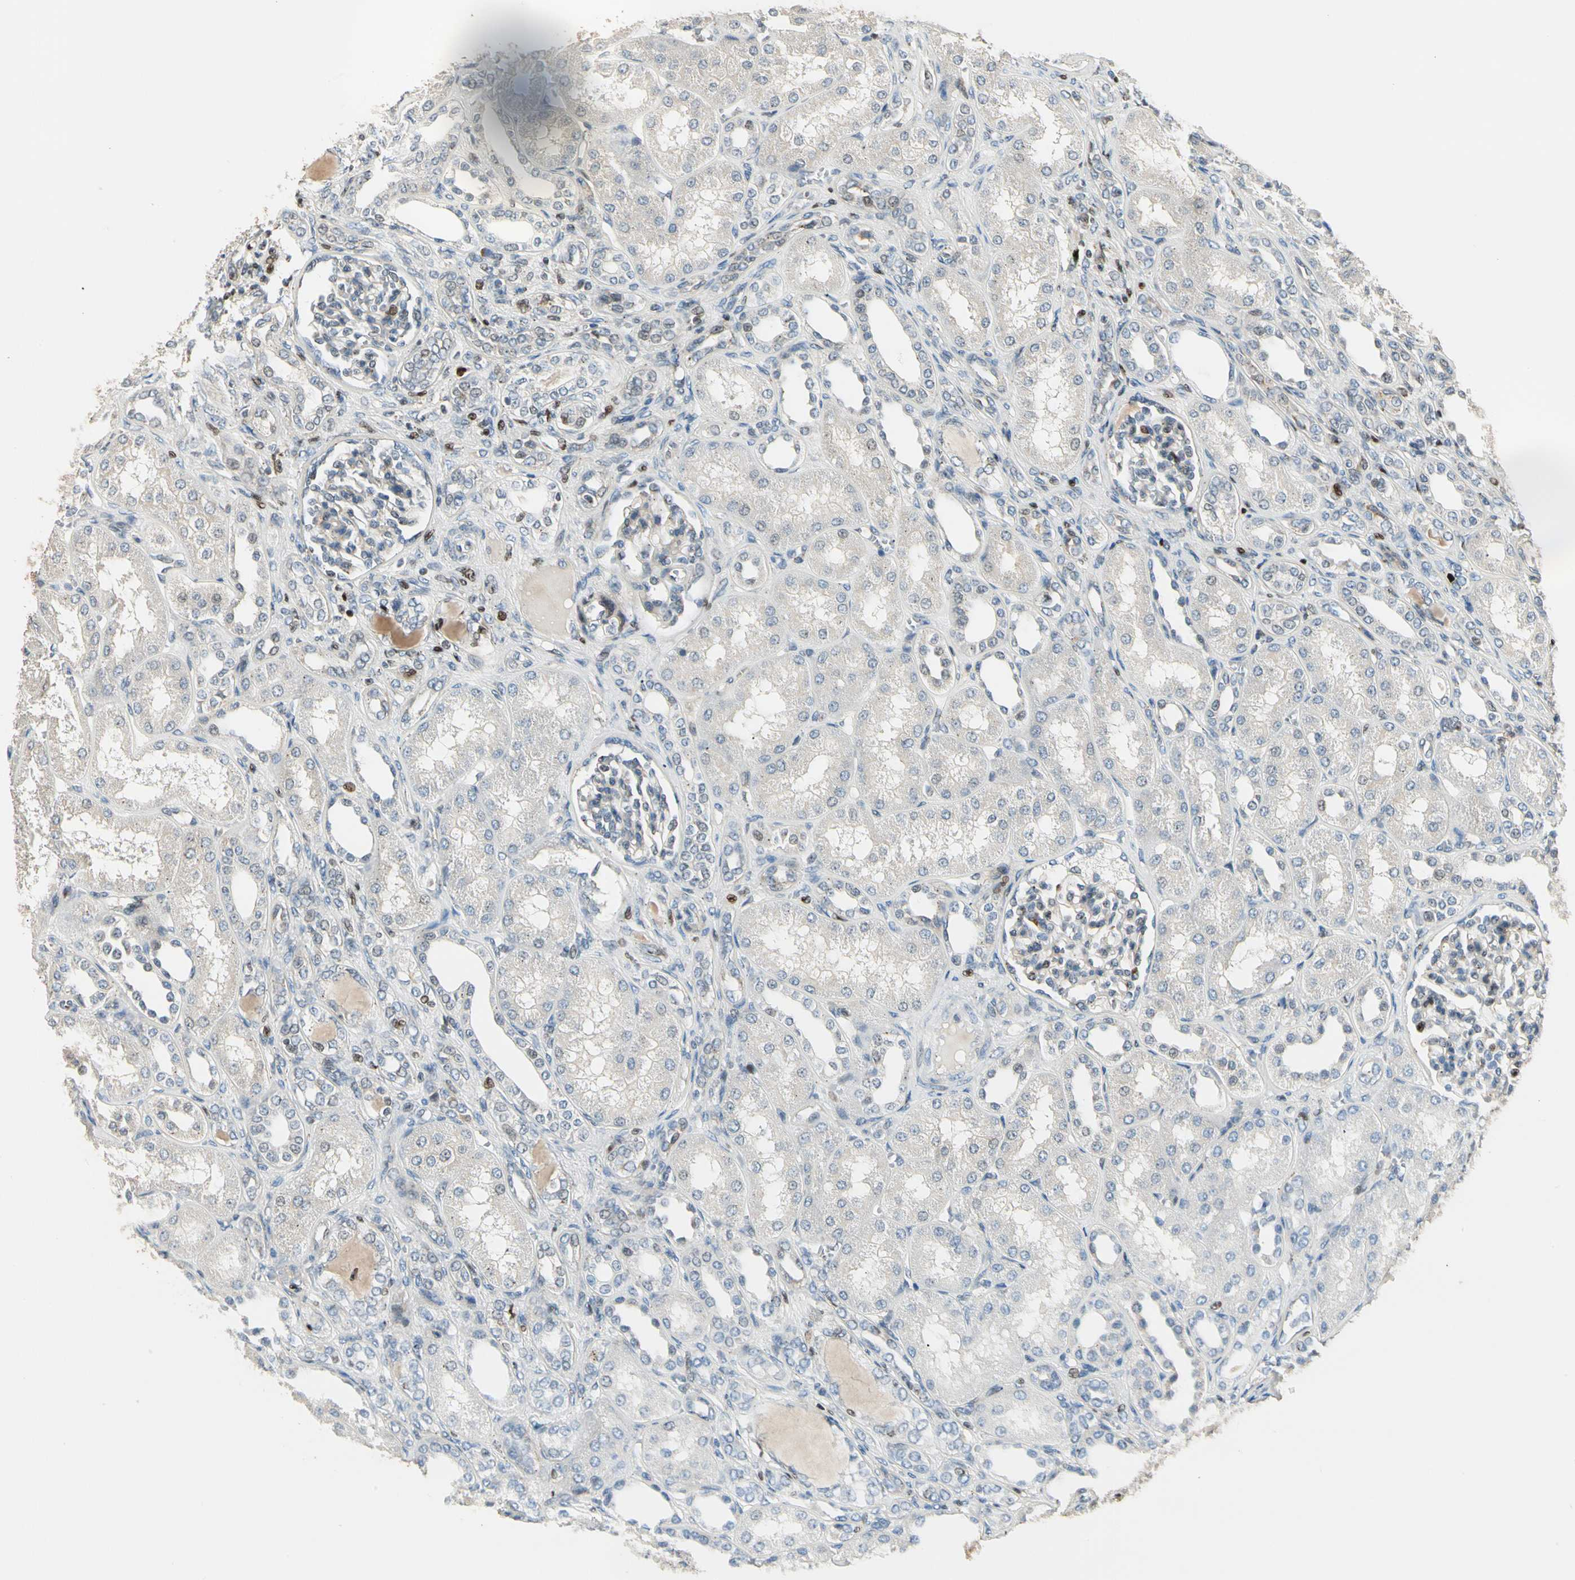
{"staining": {"intensity": "moderate", "quantity": "<25%", "location": "cytoplasmic/membranous"}, "tissue": "kidney", "cell_type": "Cells in glomeruli", "image_type": "normal", "snomed": [{"axis": "morphology", "description": "Normal tissue, NOS"}, {"axis": "topography", "description": "Kidney"}], "caption": "Kidney stained with a brown dye demonstrates moderate cytoplasmic/membranous positive expression in approximately <25% of cells in glomeruli.", "gene": "IP6K2", "patient": {"sex": "male", "age": 7}}